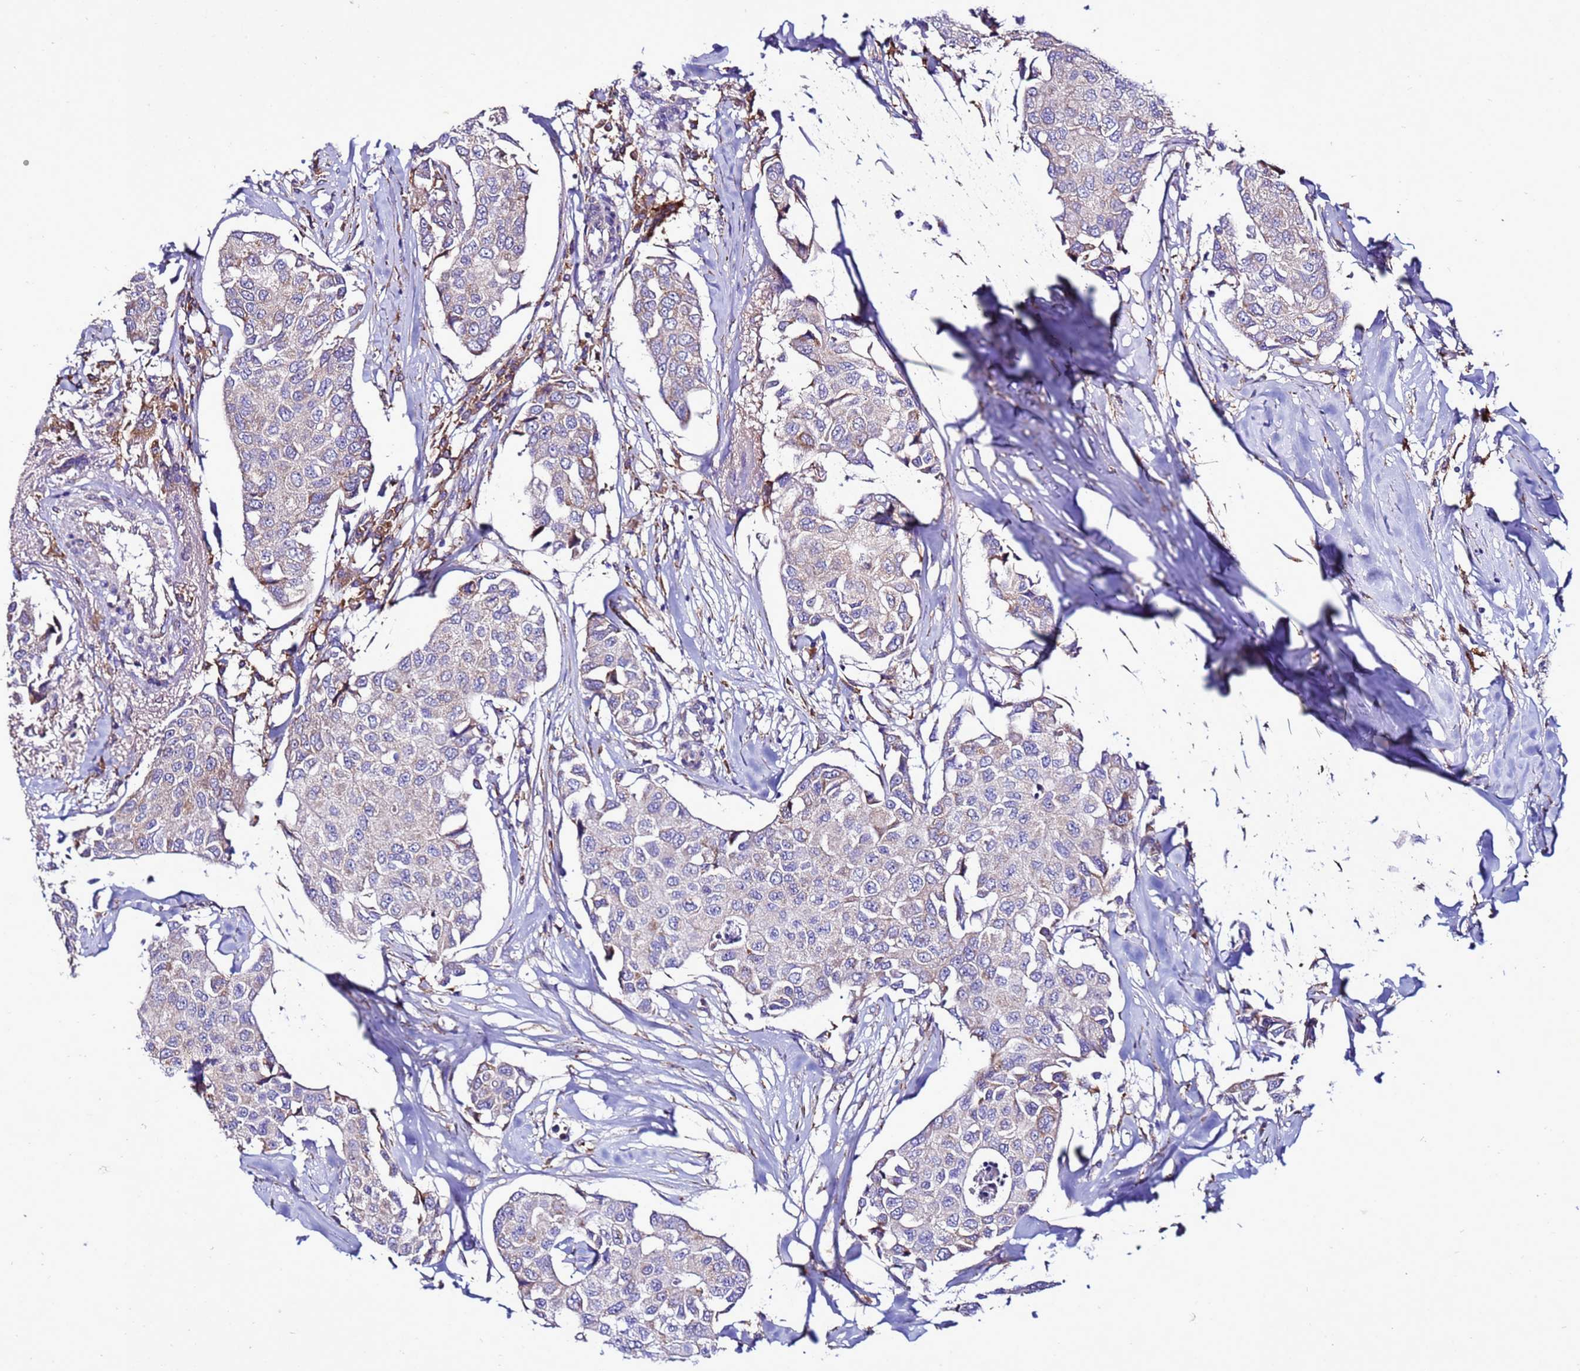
{"staining": {"intensity": "negative", "quantity": "none", "location": "none"}, "tissue": "breast cancer", "cell_type": "Tumor cells", "image_type": "cancer", "snomed": [{"axis": "morphology", "description": "Duct carcinoma"}, {"axis": "topography", "description": "Breast"}], "caption": "Image shows no significant protein staining in tumor cells of breast invasive ductal carcinoma.", "gene": "ANTKMT", "patient": {"sex": "female", "age": 80}}